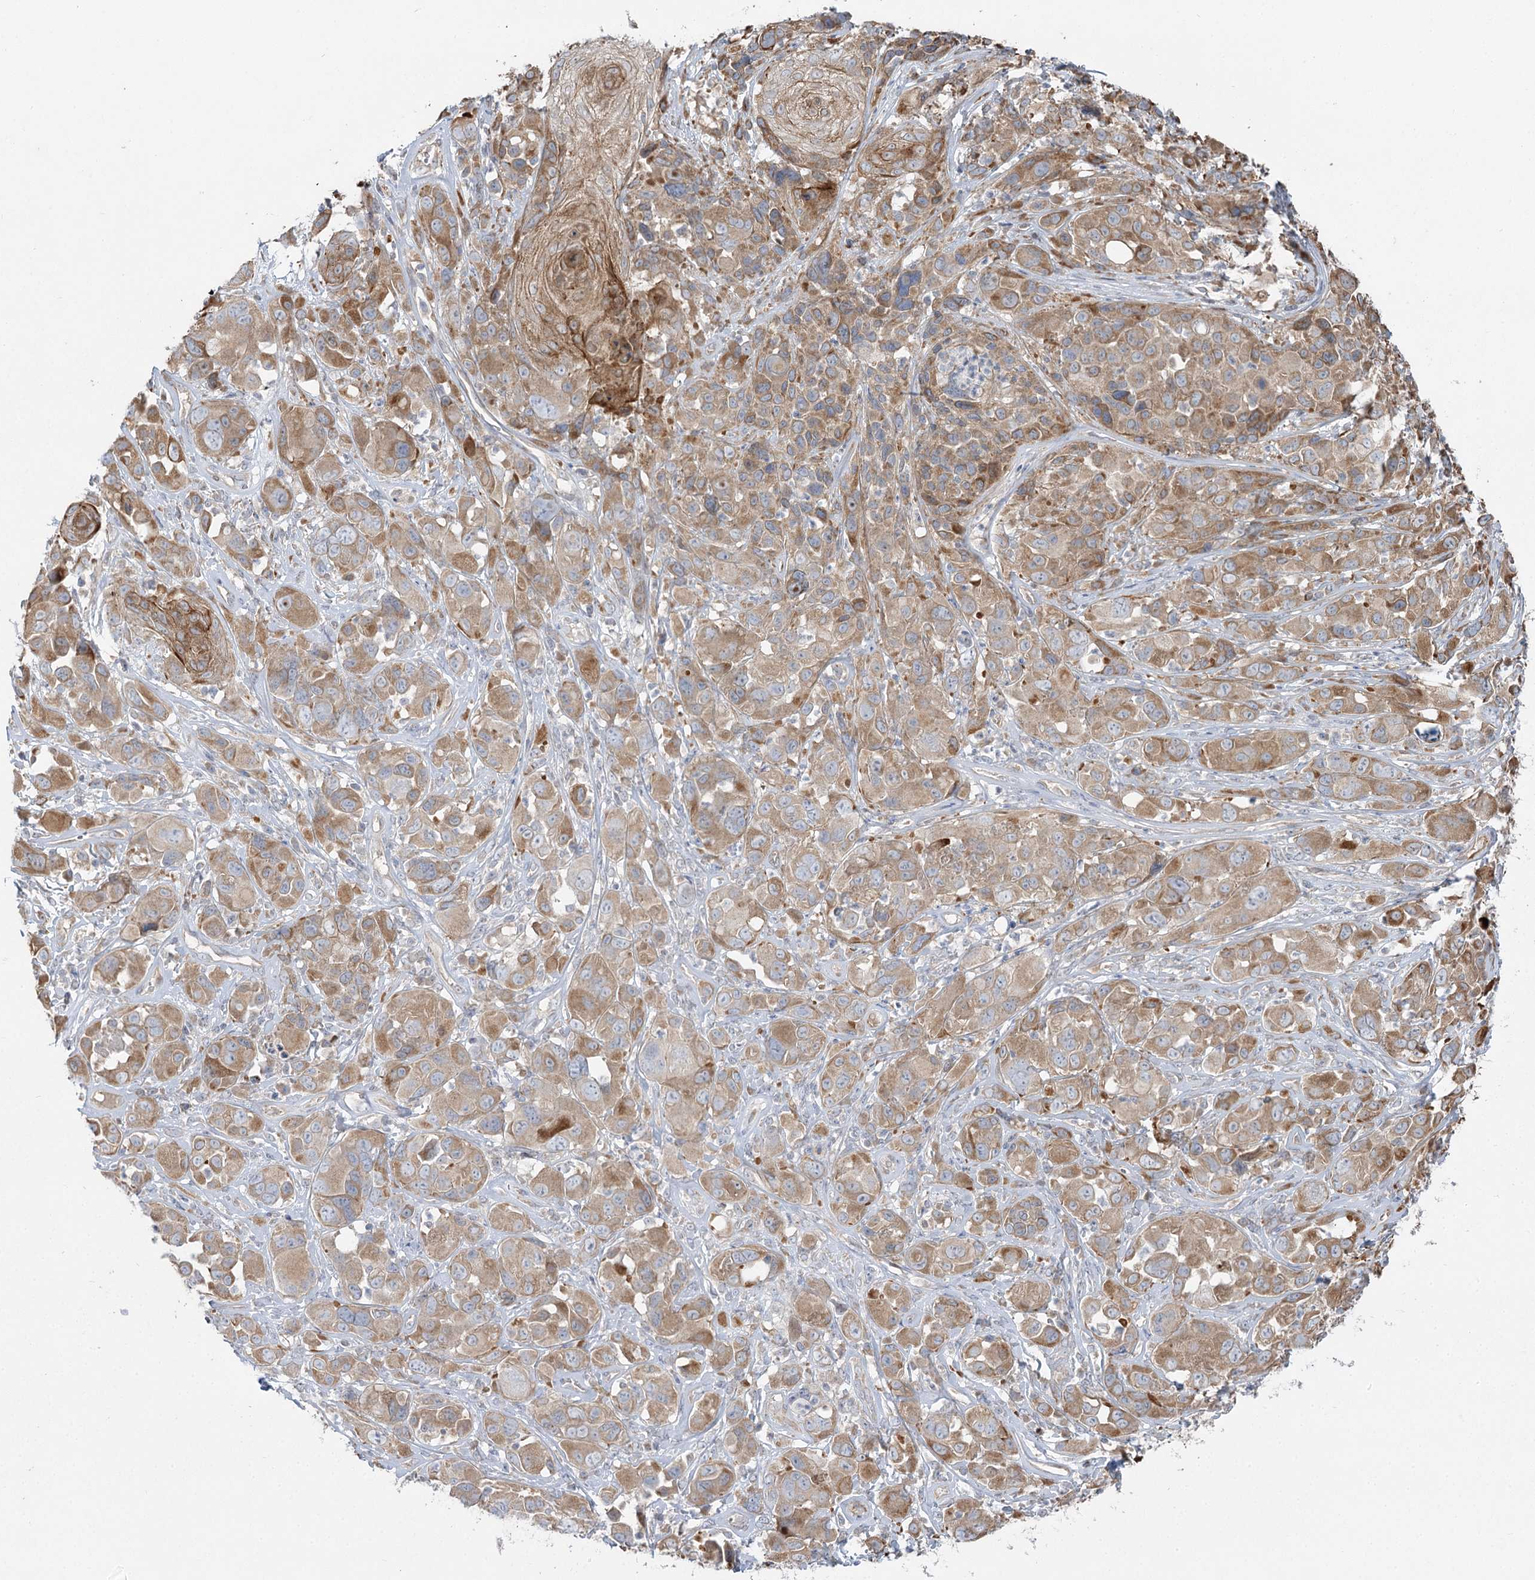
{"staining": {"intensity": "moderate", "quantity": ">75%", "location": "cytoplasmic/membranous"}, "tissue": "melanoma", "cell_type": "Tumor cells", "image_type": "cancer", "snomed": [{"axis": "morphology", "description": "Malignant melanoma, NOS"}, {"axis": "topography", "description": "Skin of trunk"}], "caption": "IHC image of neoplastic tissue: human melanoma stained using IHC reveals medium levels of moderate protein expression localized specifically in the cytoplasmic/membranous of tumor cells, appearing as a cytoplasmic/membranous brown color.", "gene": "KIAA0825", "patient": {"sex": "male", "age": 71}}